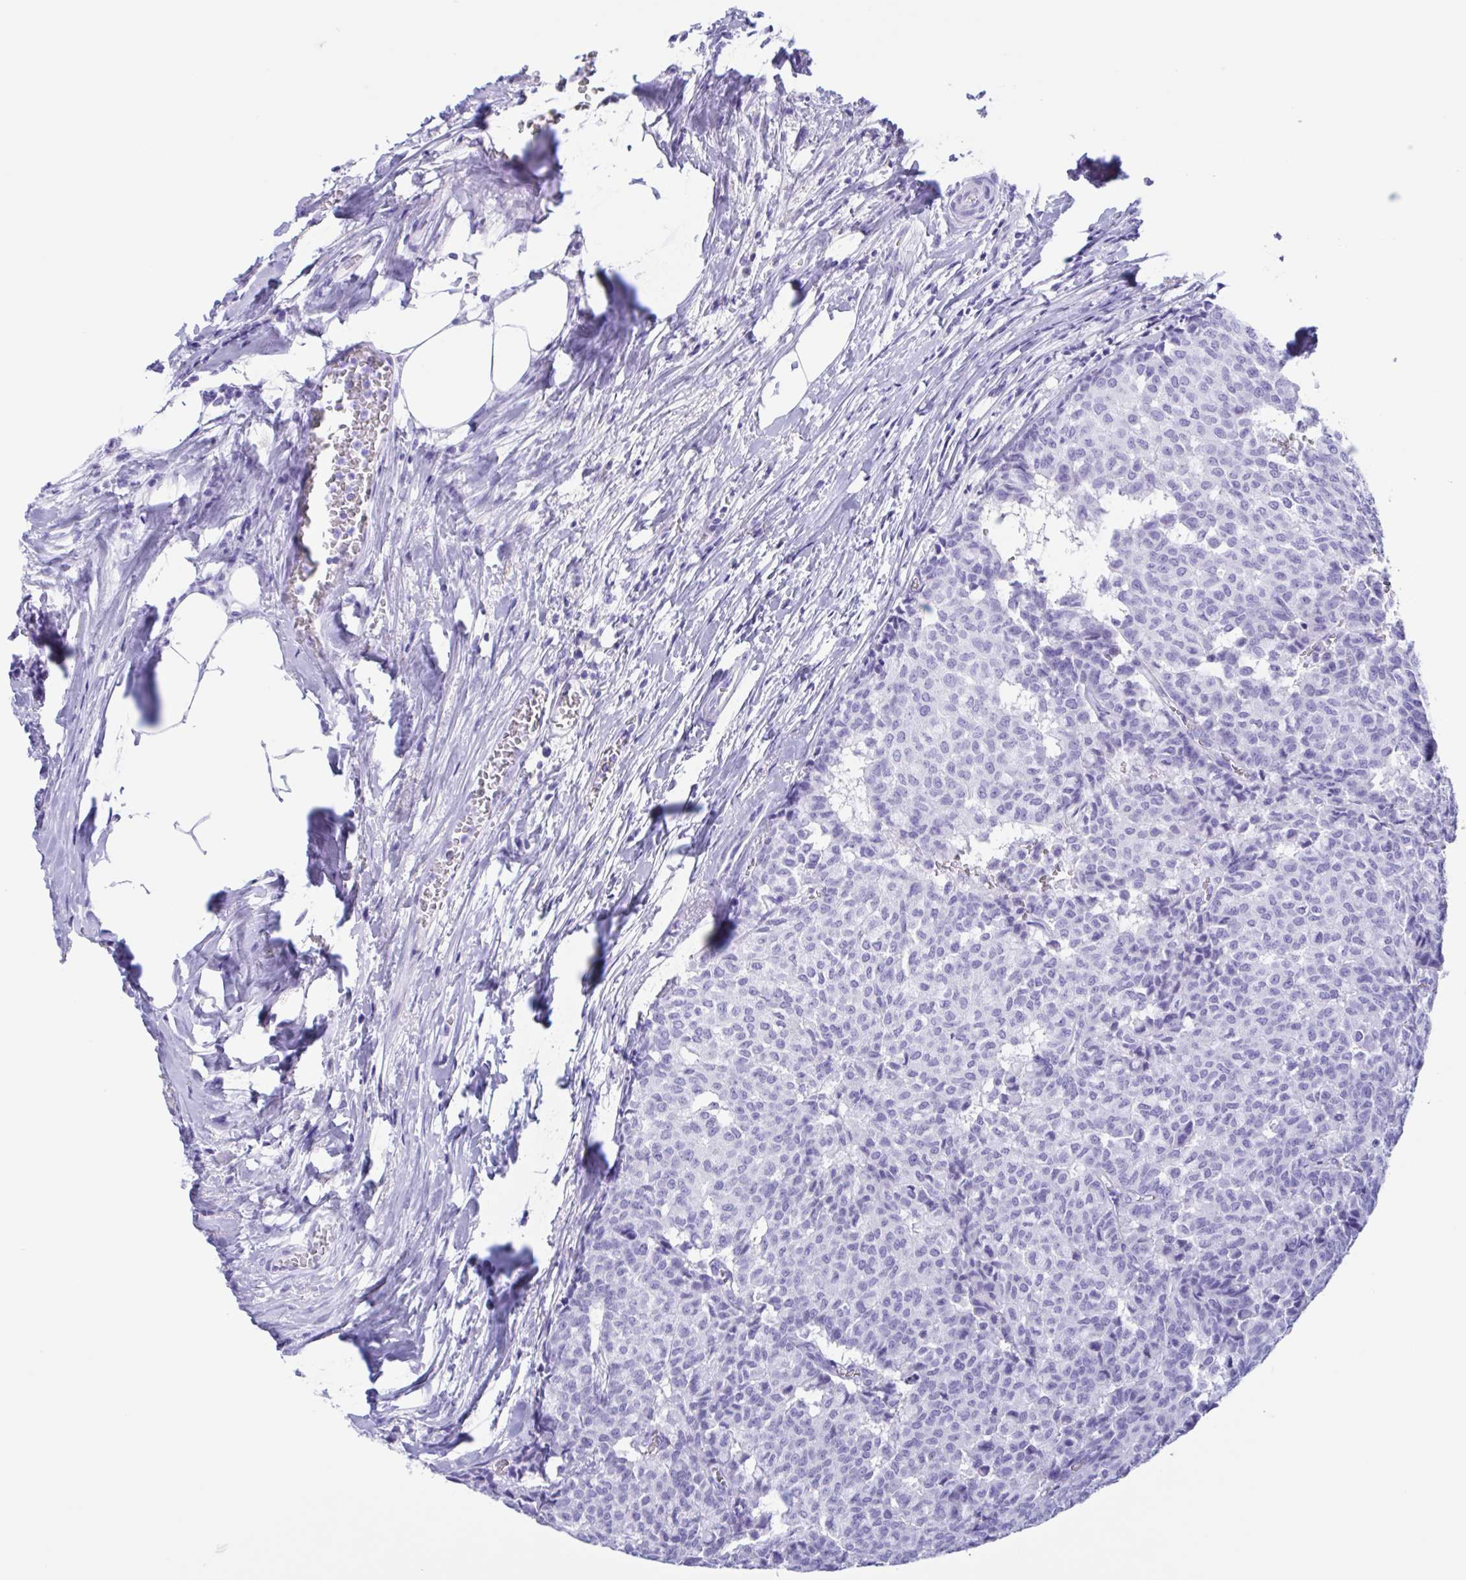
{"staining": {"intensity": "negative", "quantity": "none", "location": "none"}, "tissue": "breast cancer", "cell_type": "Tumor cells", "image_type": "cancer", "snomed": [{"axis": "morphology", "description": "Duct carcinoma"}, {"axis": "topography", "description": "Breast"}], "caption": "Tumor cells are negative for brown protein staining in breast infiltrating ductal carcinoma.", "gene": "ZNF850", "patient": {"sex": "female", "age": 91}}